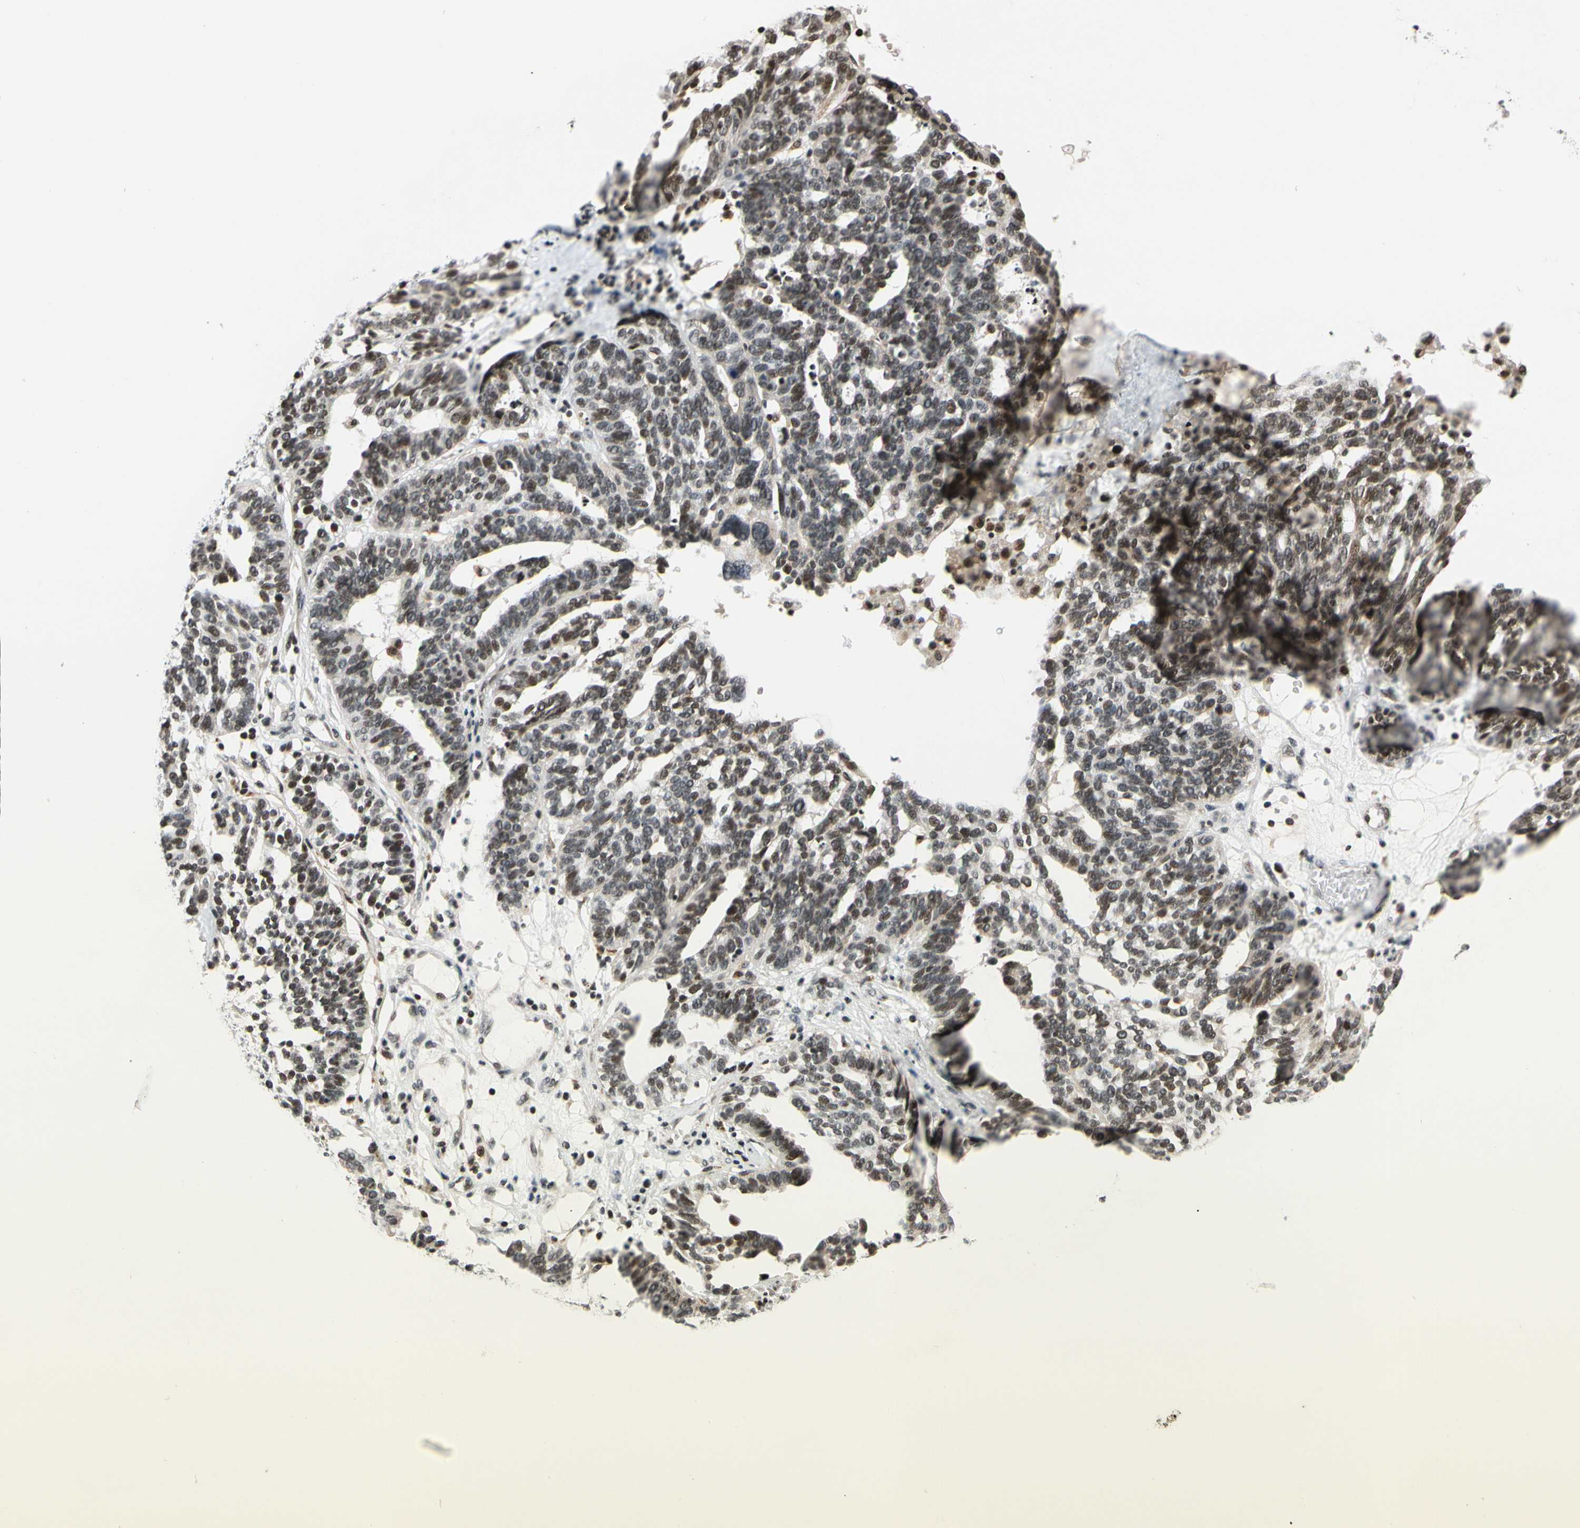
{"staining": {"intensity": "moderate", "quantity": ">75%", "location": "nuclear"}, "tissue": "ovarian cancer", "cell_type": "Tumor cells", "image_type": "cancer", "snomed": [{"axis": "morphology", "description": "Cystadenocarcinoma, serous, NOS"}, {"axis": "topography", "description": "Ovary"}], "caption": "Protein positivity by immunohistochemistry reveals moderate nuclear expression in about >75% of tumor cells in ovarian serous cystadenocarcinoma.", "gene": "CDK7", "patient": {"sex": "female", "age": 59}}